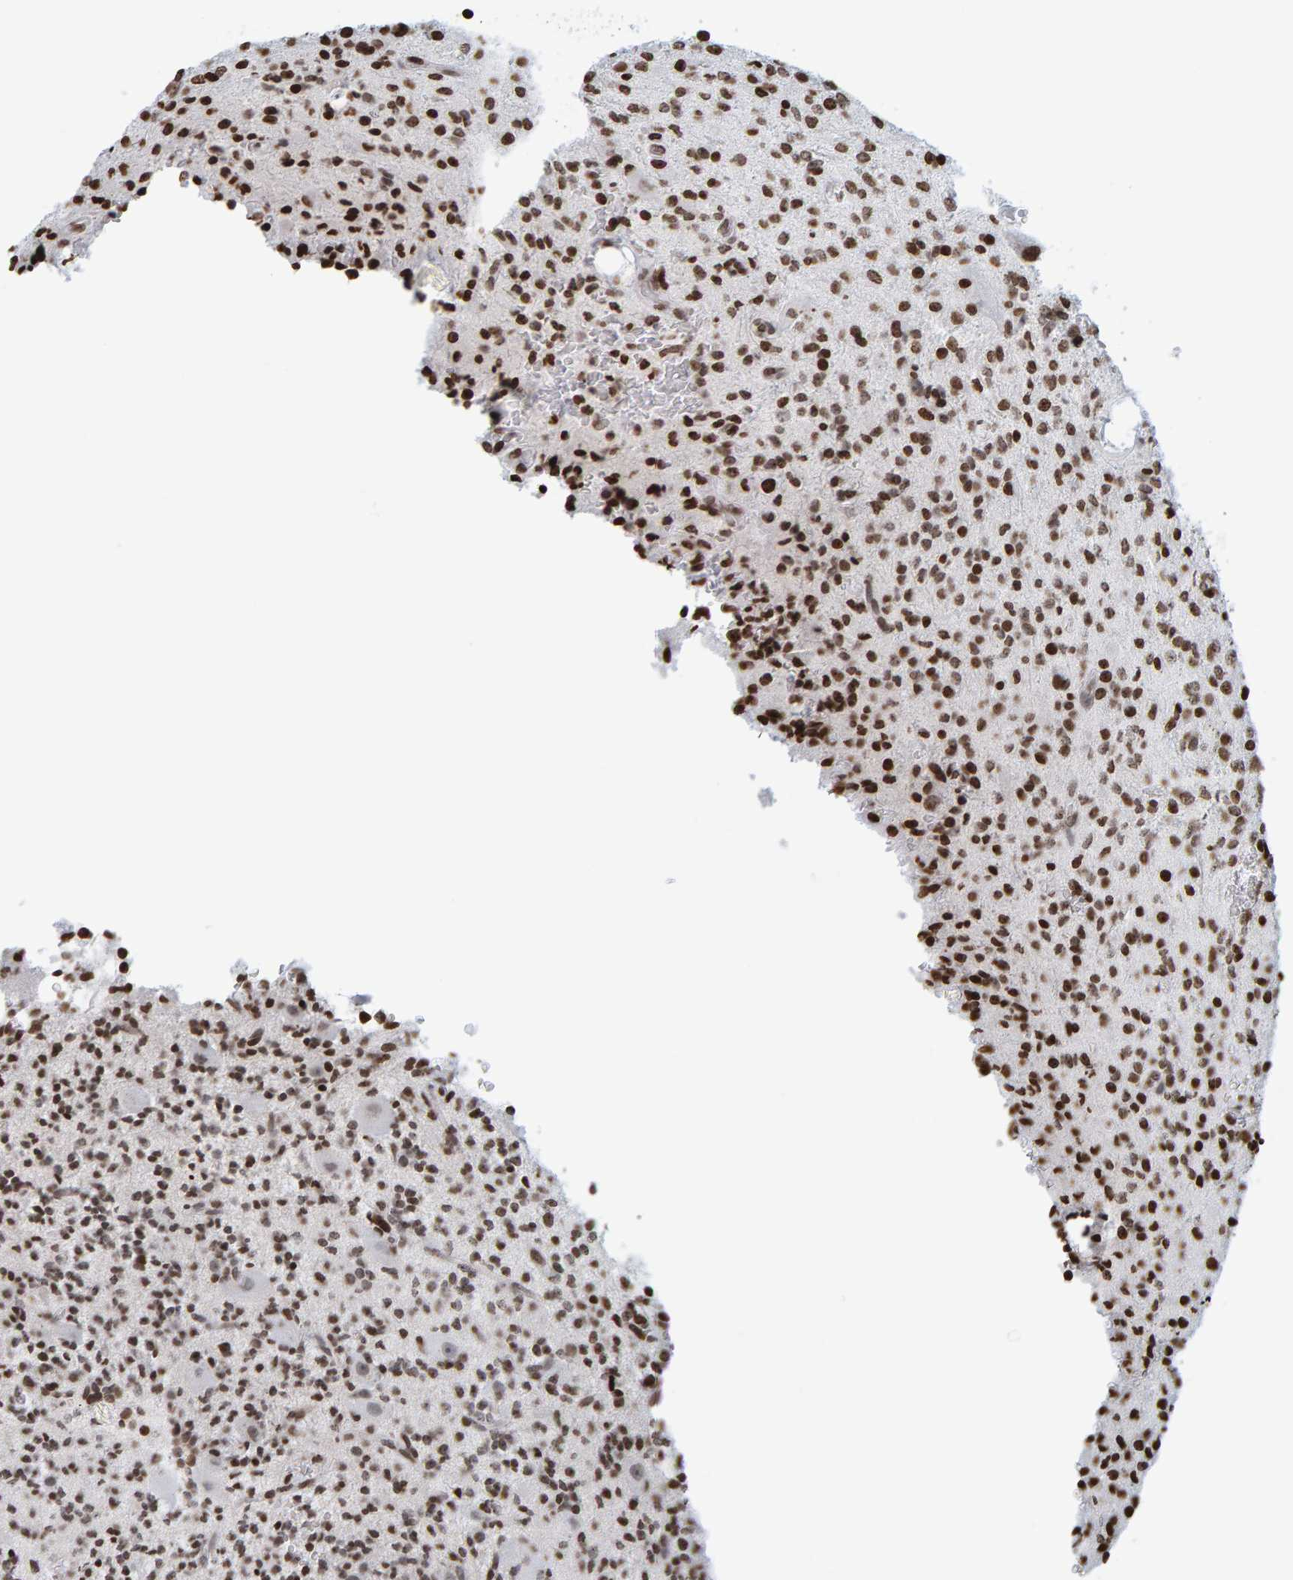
{"staining": {"intensity": "moderate", "quantity": ">75%", "location": "nuclear"}, "tissue": "glioma", "cell_type": "Tumor cells", "image_type": "cancer", "snomed": [{"axis": "morphology", "description": "Glioma, malignant, High grade"}, {"axis": "topography", "description": "Brain"}], "caption": "Moderate nuclear staining is appreciated in about >75% of tumor cells in glioma.", "gene": "BRF2", "patient": {"sex": "male", "age": 34}}